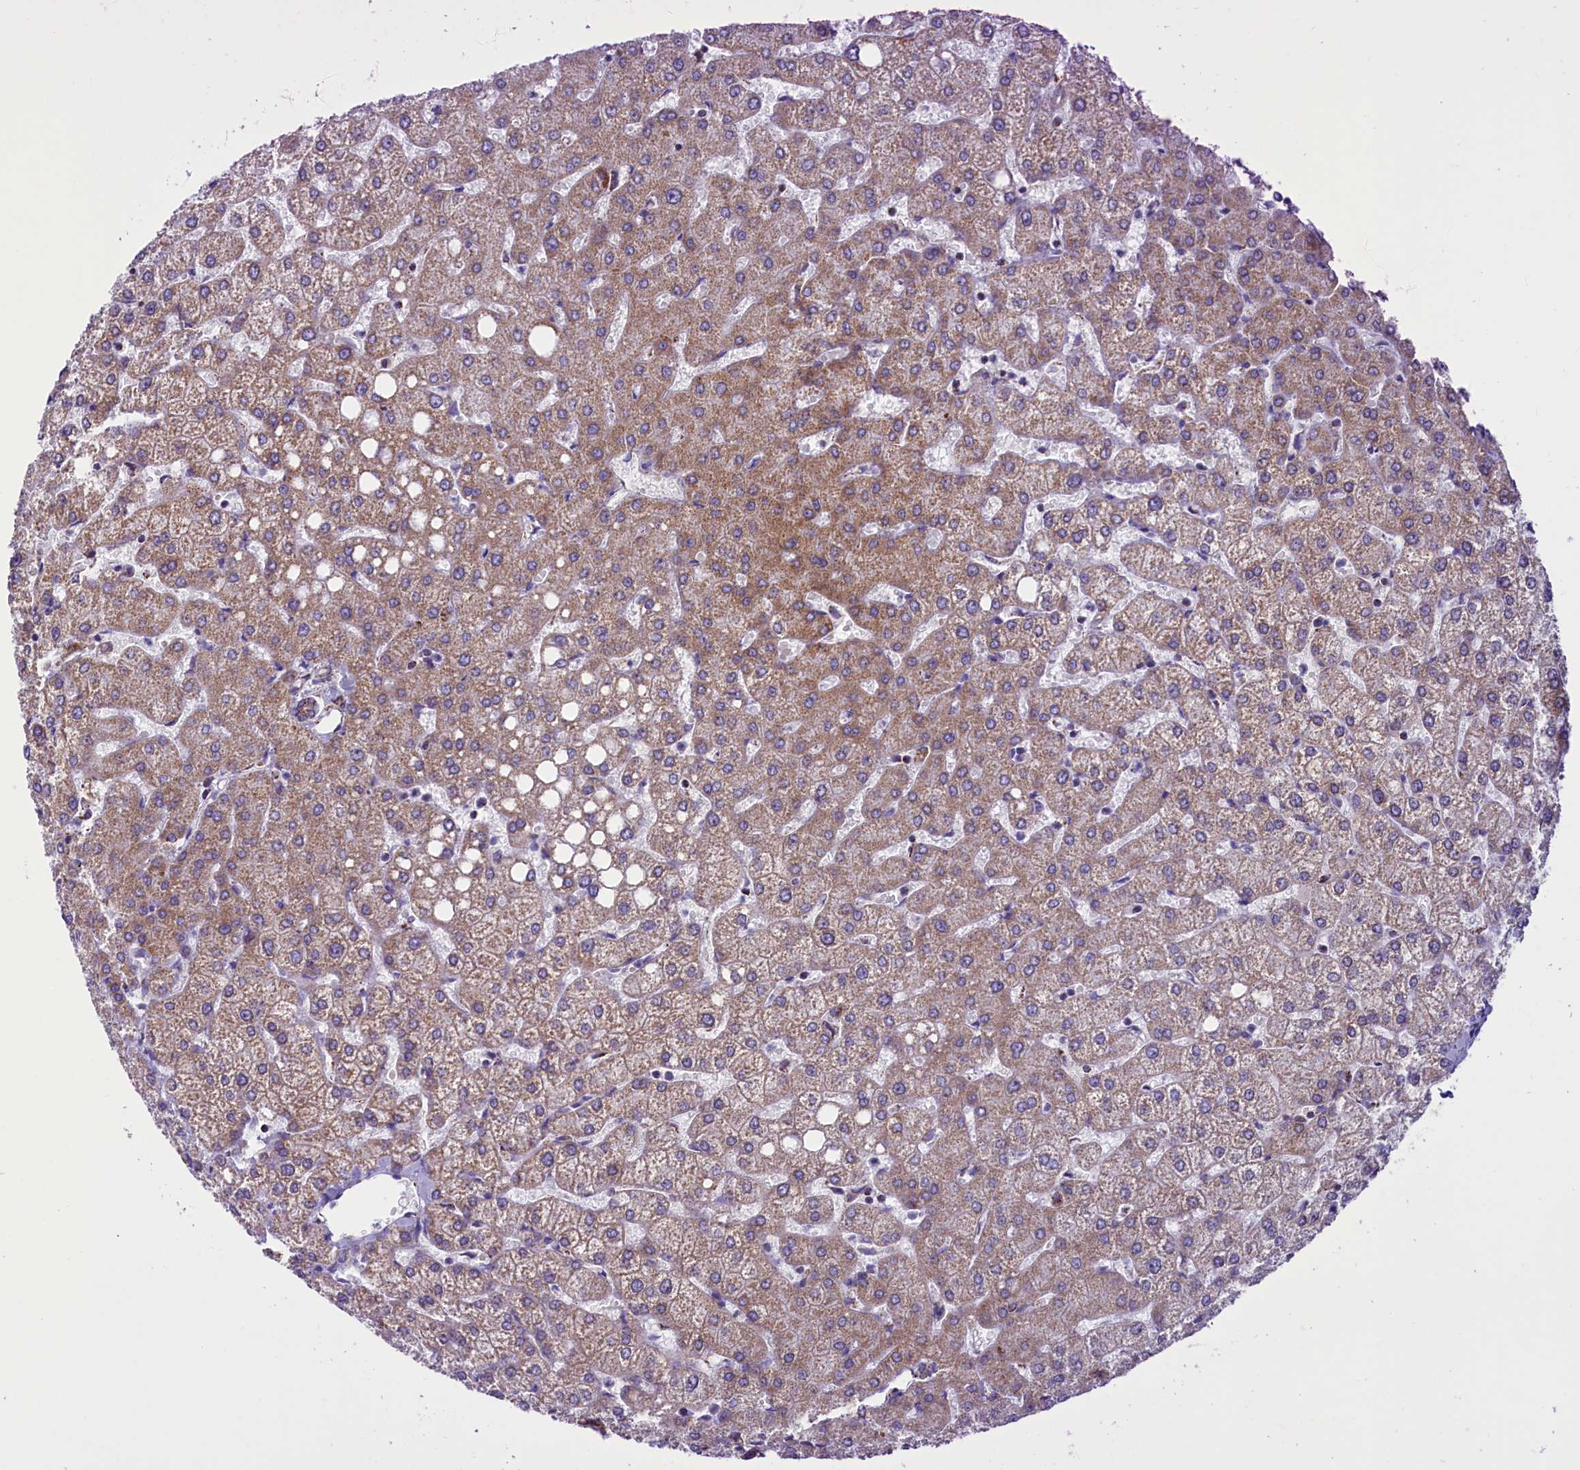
{"staining": {"intensity": "moderate", "quantity": "<25%", "location": "cytoplasmic/membranous"}, "tissue": "liver", "cell_type": "Cholangiocytes", "image_type": "normal", "snomed": [{"axis": "morphology", "description": "Normal tissue, NOS"}, {"axis": "topography", "description": "Liver"}], "caption": "Immunohistochemical staining of benign human liver shows low levels of moderate cytoplasmic/membranous positivity in approximately <25% of cholangiocytes.", "gene": "ICA1L", "patient": {"sex": "female", "age": 54}}